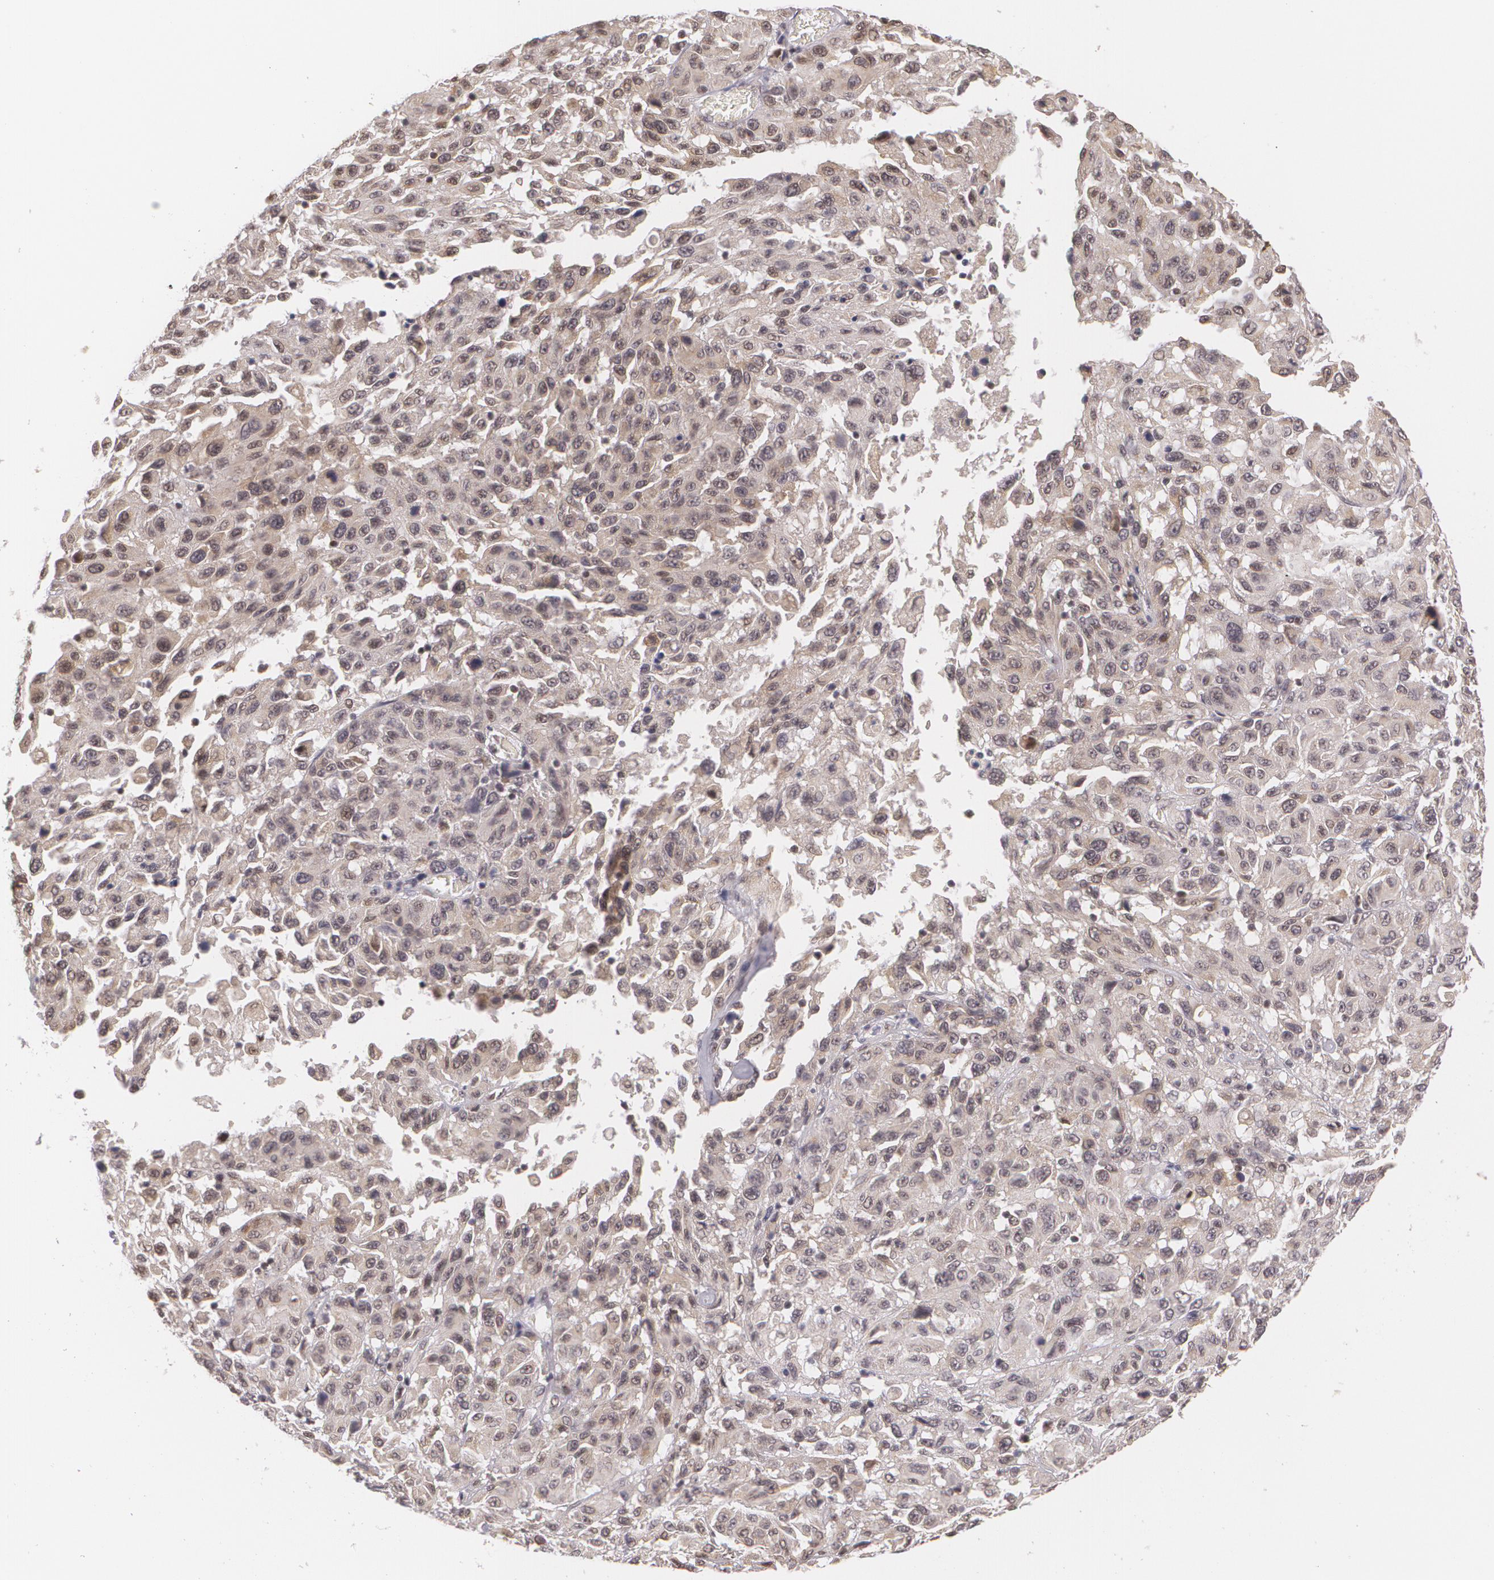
{"staining": {"intensity": "weak", "quantity": "25%-75%", "location": "cytoplasmic/membranous,nuclear"}, "tissue": "melanoma", "cell_type": "Tumor cells", "image_type": "cancer", "snomed": [{"axis": "morphology", "description": "Malignant melanoma, NOS"}, {"axis": "topography", "description": "Skin"}], "caption": "Malignant melanoma stained for a protein (brown) displays weak cytoplasmic/membranous and nuclear positive staining in approximately 25%-75% of tumor cells.", "gene": "ALX1", "patient": {"sex": "female", "age": 77}}